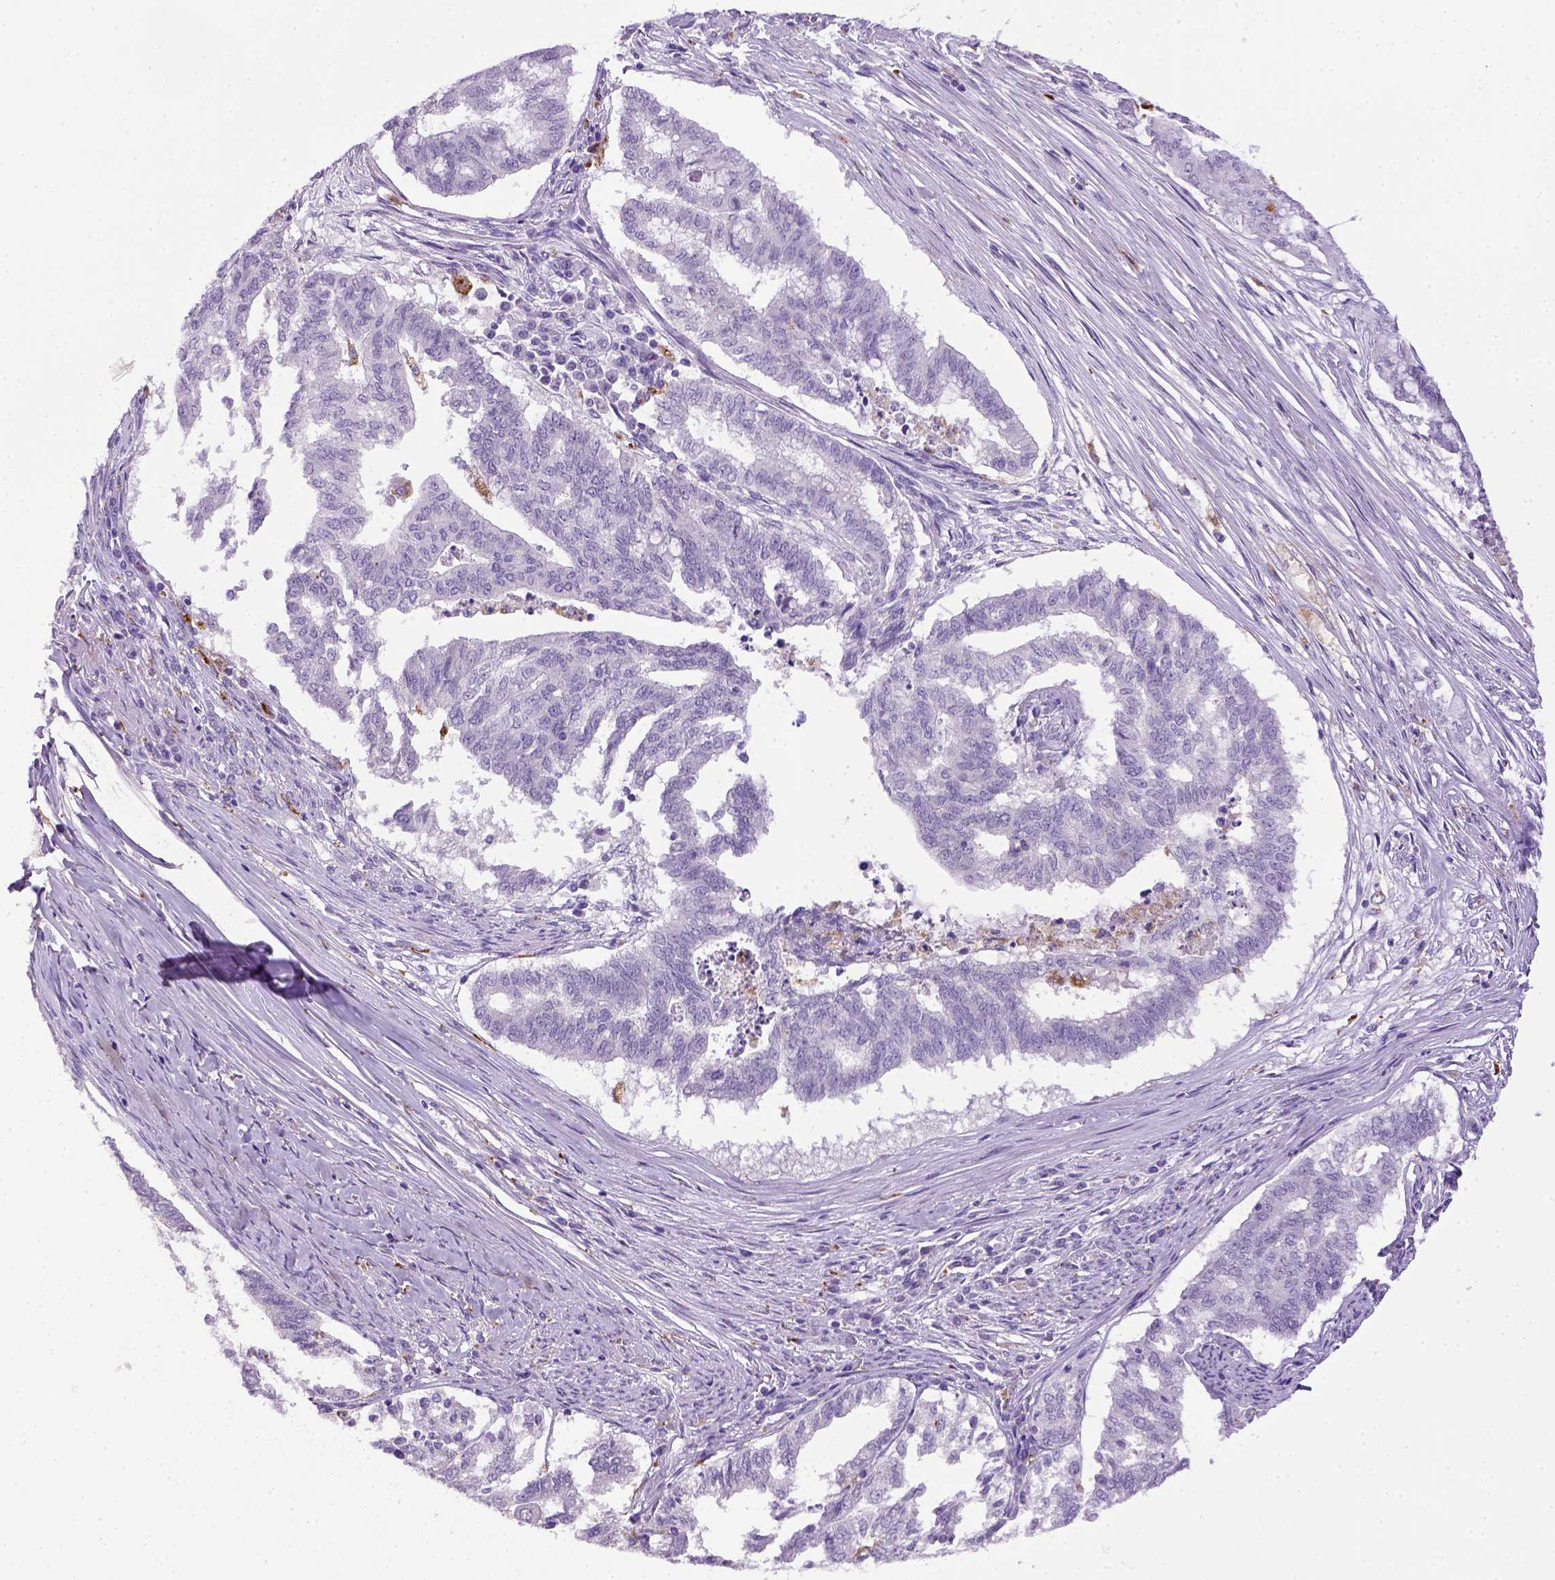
{"staining": {"intensity": "negative", "quantity": "none", "location": "none"}, "tissue": "endometrial cancer", "cell_type": "Tumor cells", "image_type": "cancer", "snomed": [{"axis": "morphology", "description": "Adenocarcinoma, NOS"}, {"axis": "topography", "description": "Endometrium"}], "caption": "Protein analysis of endometrial cancer (adenocarcinoma) displays no significant positivity in tumor cells.", "gene": "CD68", "patient": {"sex": "female", "age": 79}}